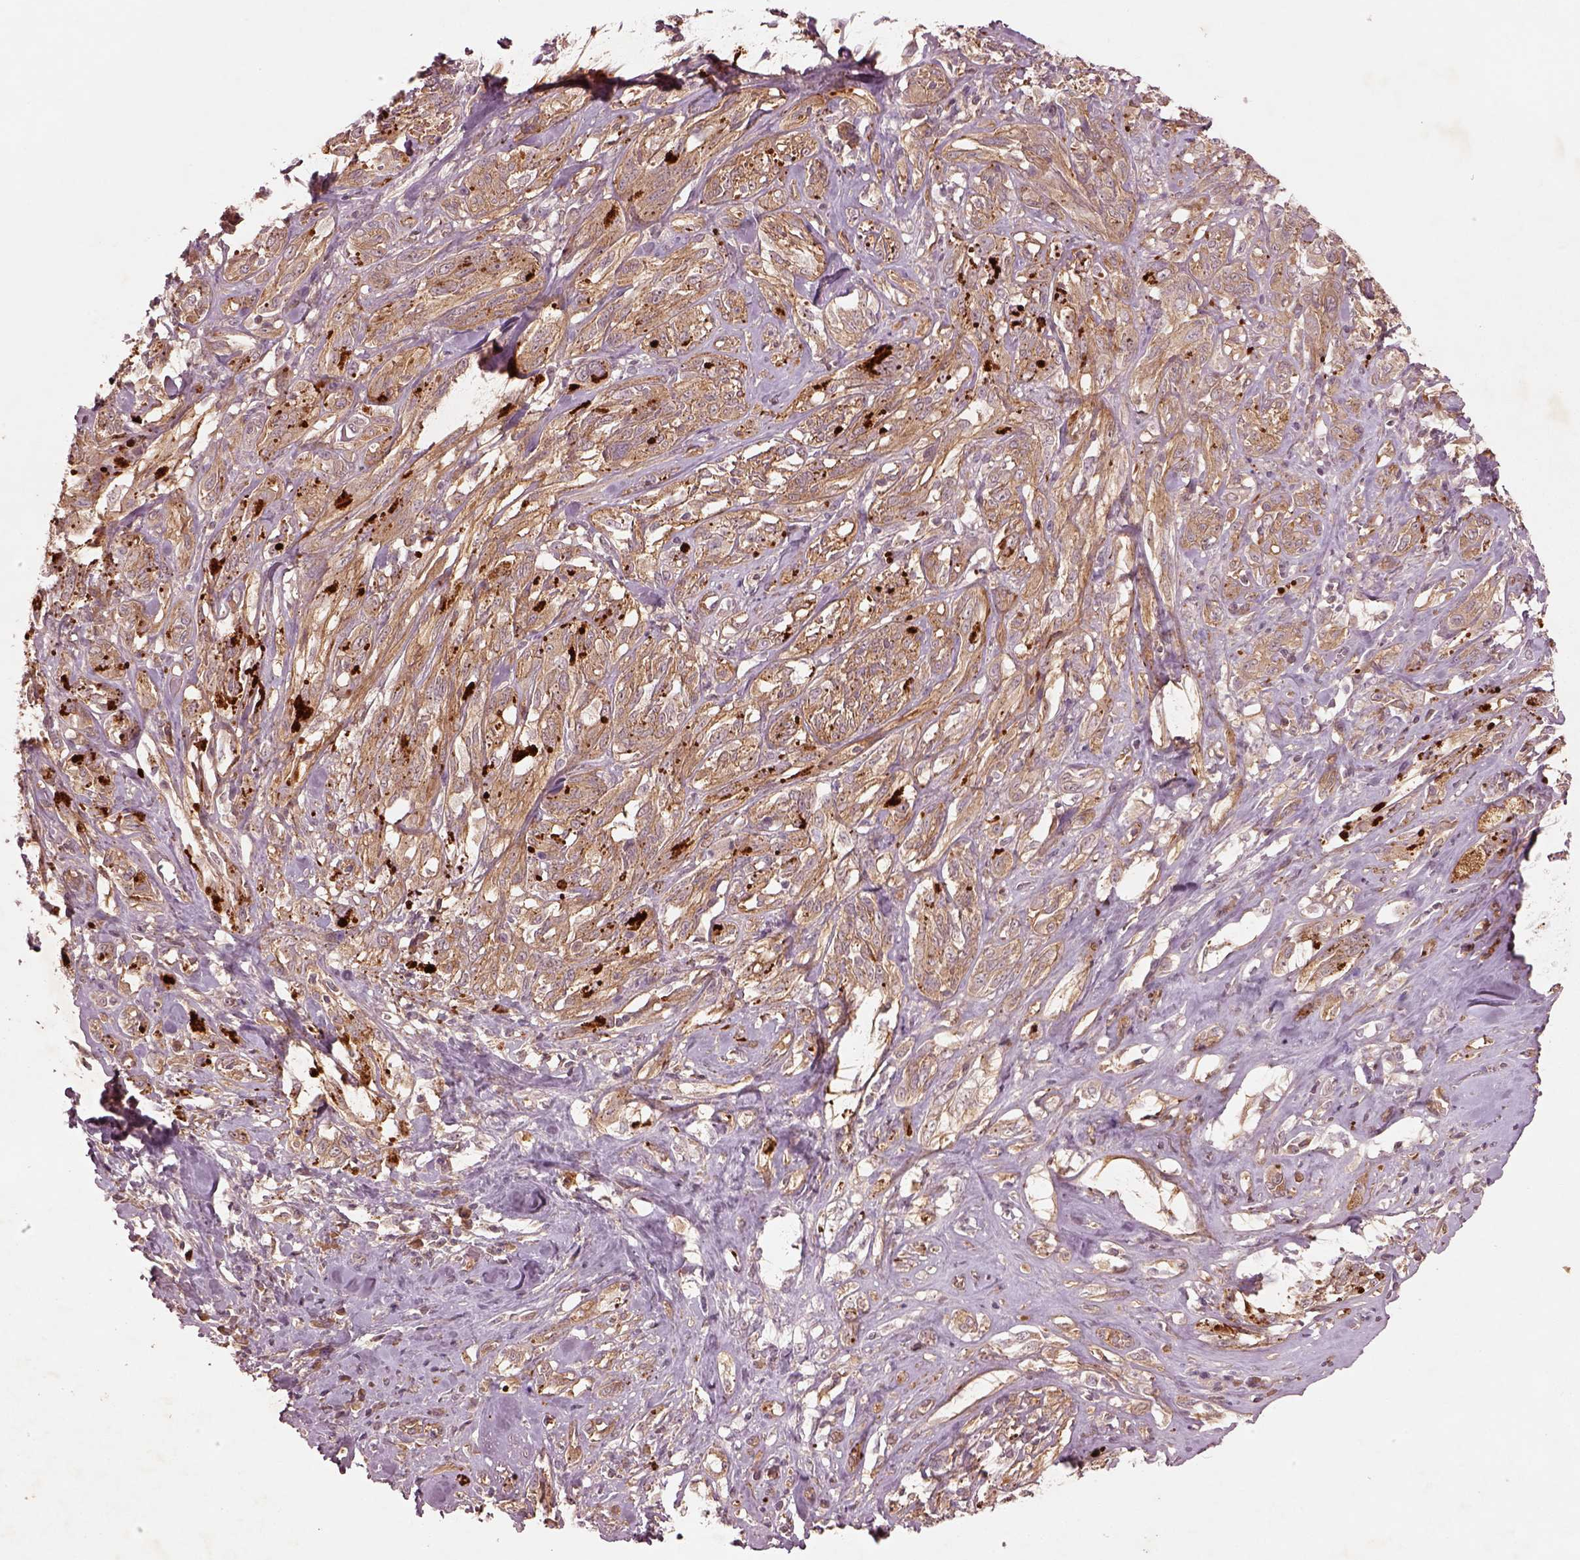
{"staining": {"intensity": "moderate", "quantity": "25%-75%", "location": "cytoplasmic/membranous"}, "tissue": "melanoma", "cell_type": "Tumor cells", "image_type": "cancer", "snomed": [{"axis": "morphology", "description": "Malignant melanoma, NOS"}, {"axis": "topography", "description": "Skin"}], "caption": "Brown immunohistochemical staining in melanoma exhibits moderate cytoplasmic/membranous positivity in about 25%-75% of tumor cells.", "gene": "FAM234A", "patient": {"sex": "female", "age": 91}}